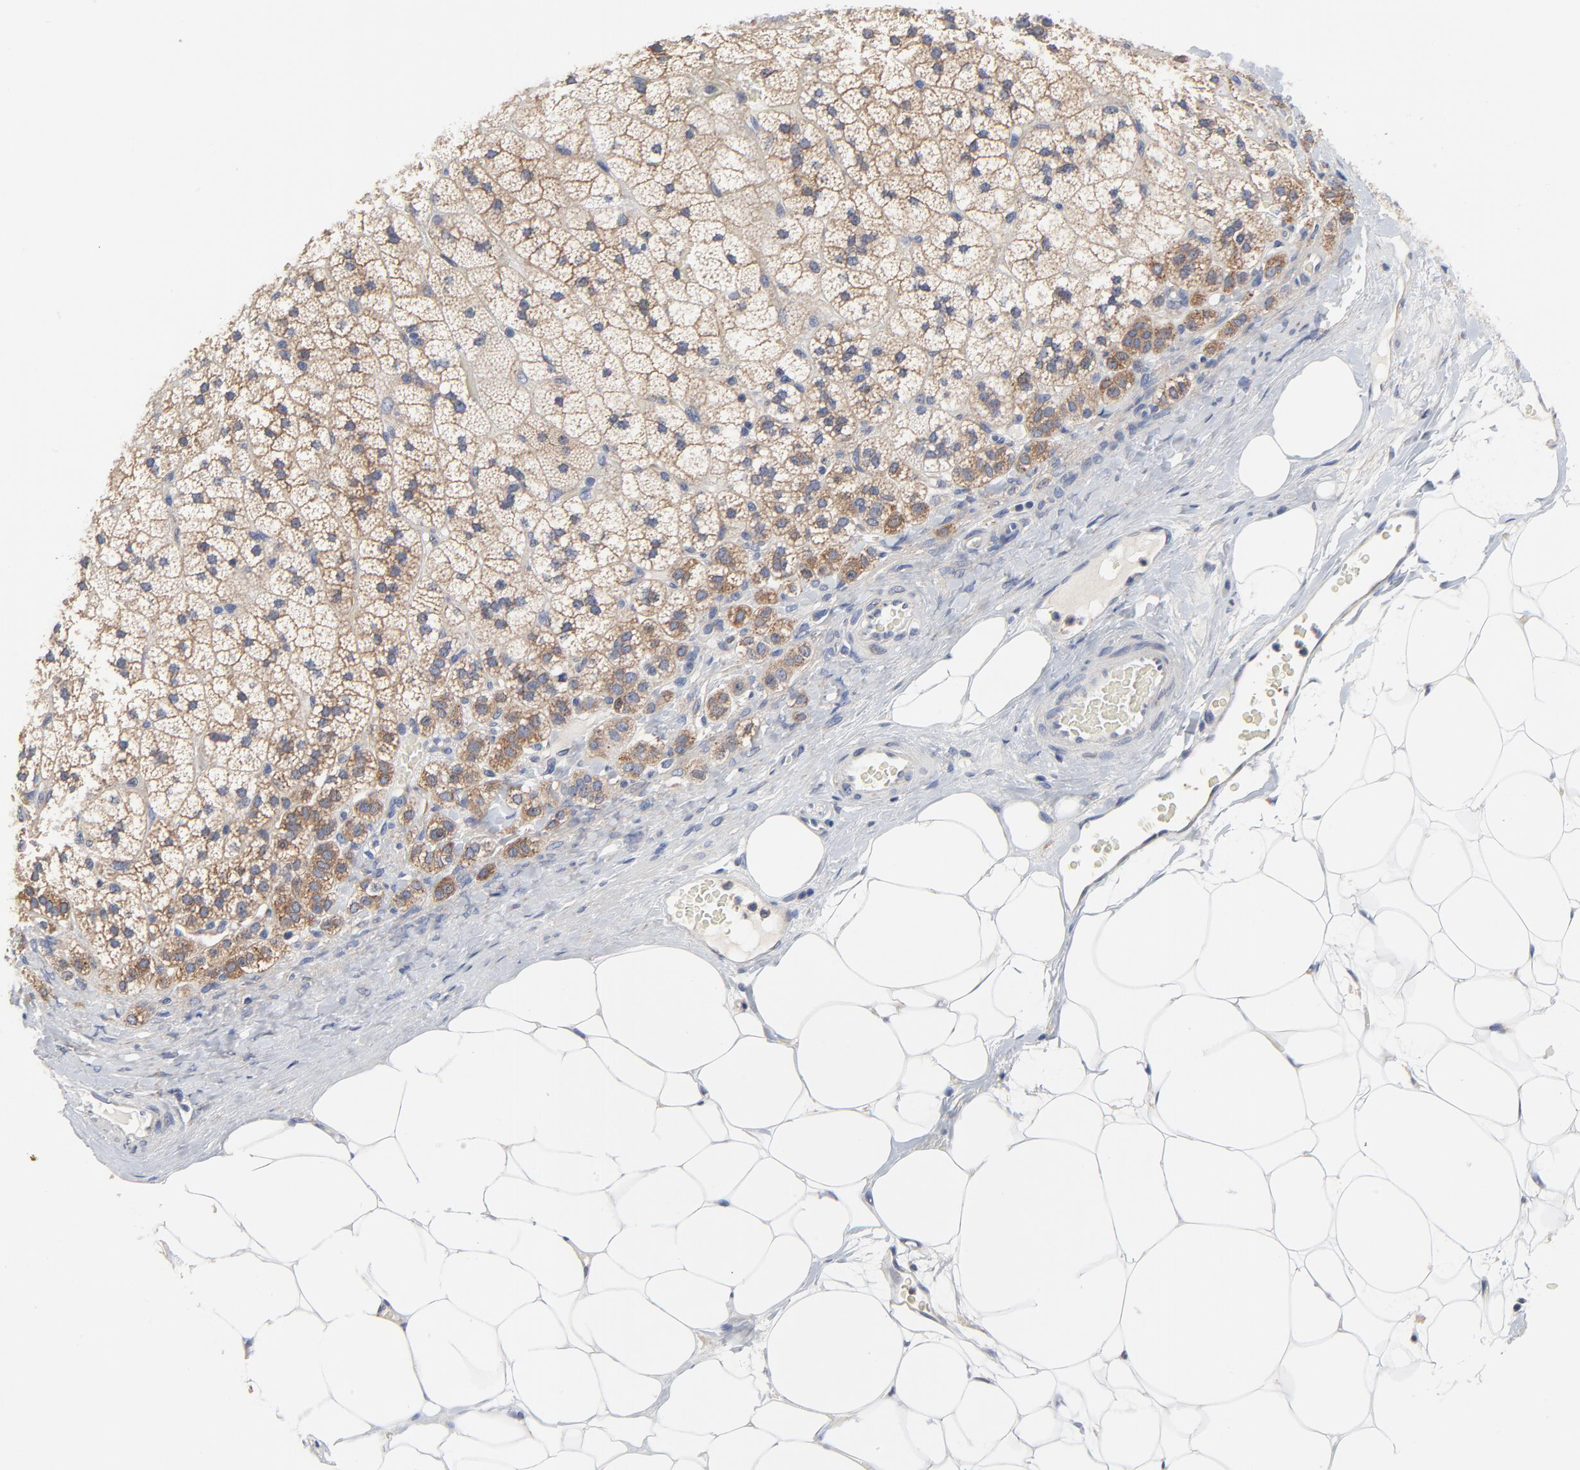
{"staining": {"intensity": "moderate", "quantity": "25%-75%", "location": "cytoplasmic/membranous"}, "tissue": "adrenal gland", "cell_type": "Glandular cells", "image_type": "normal", "snomed": [{"axis": "morphology", "description": "Normal tissue, NOS"}, {"axis": "topography", "description": "Adrenal gland"}], "caption": "Protein expression analysis of benign adrenal gland reveals moderate cytoplasmic/membranous expression in approximately 25%-75% of glandular cells.", "gene": "VAV2", "patient": {"sex": "male", "age": 35}}